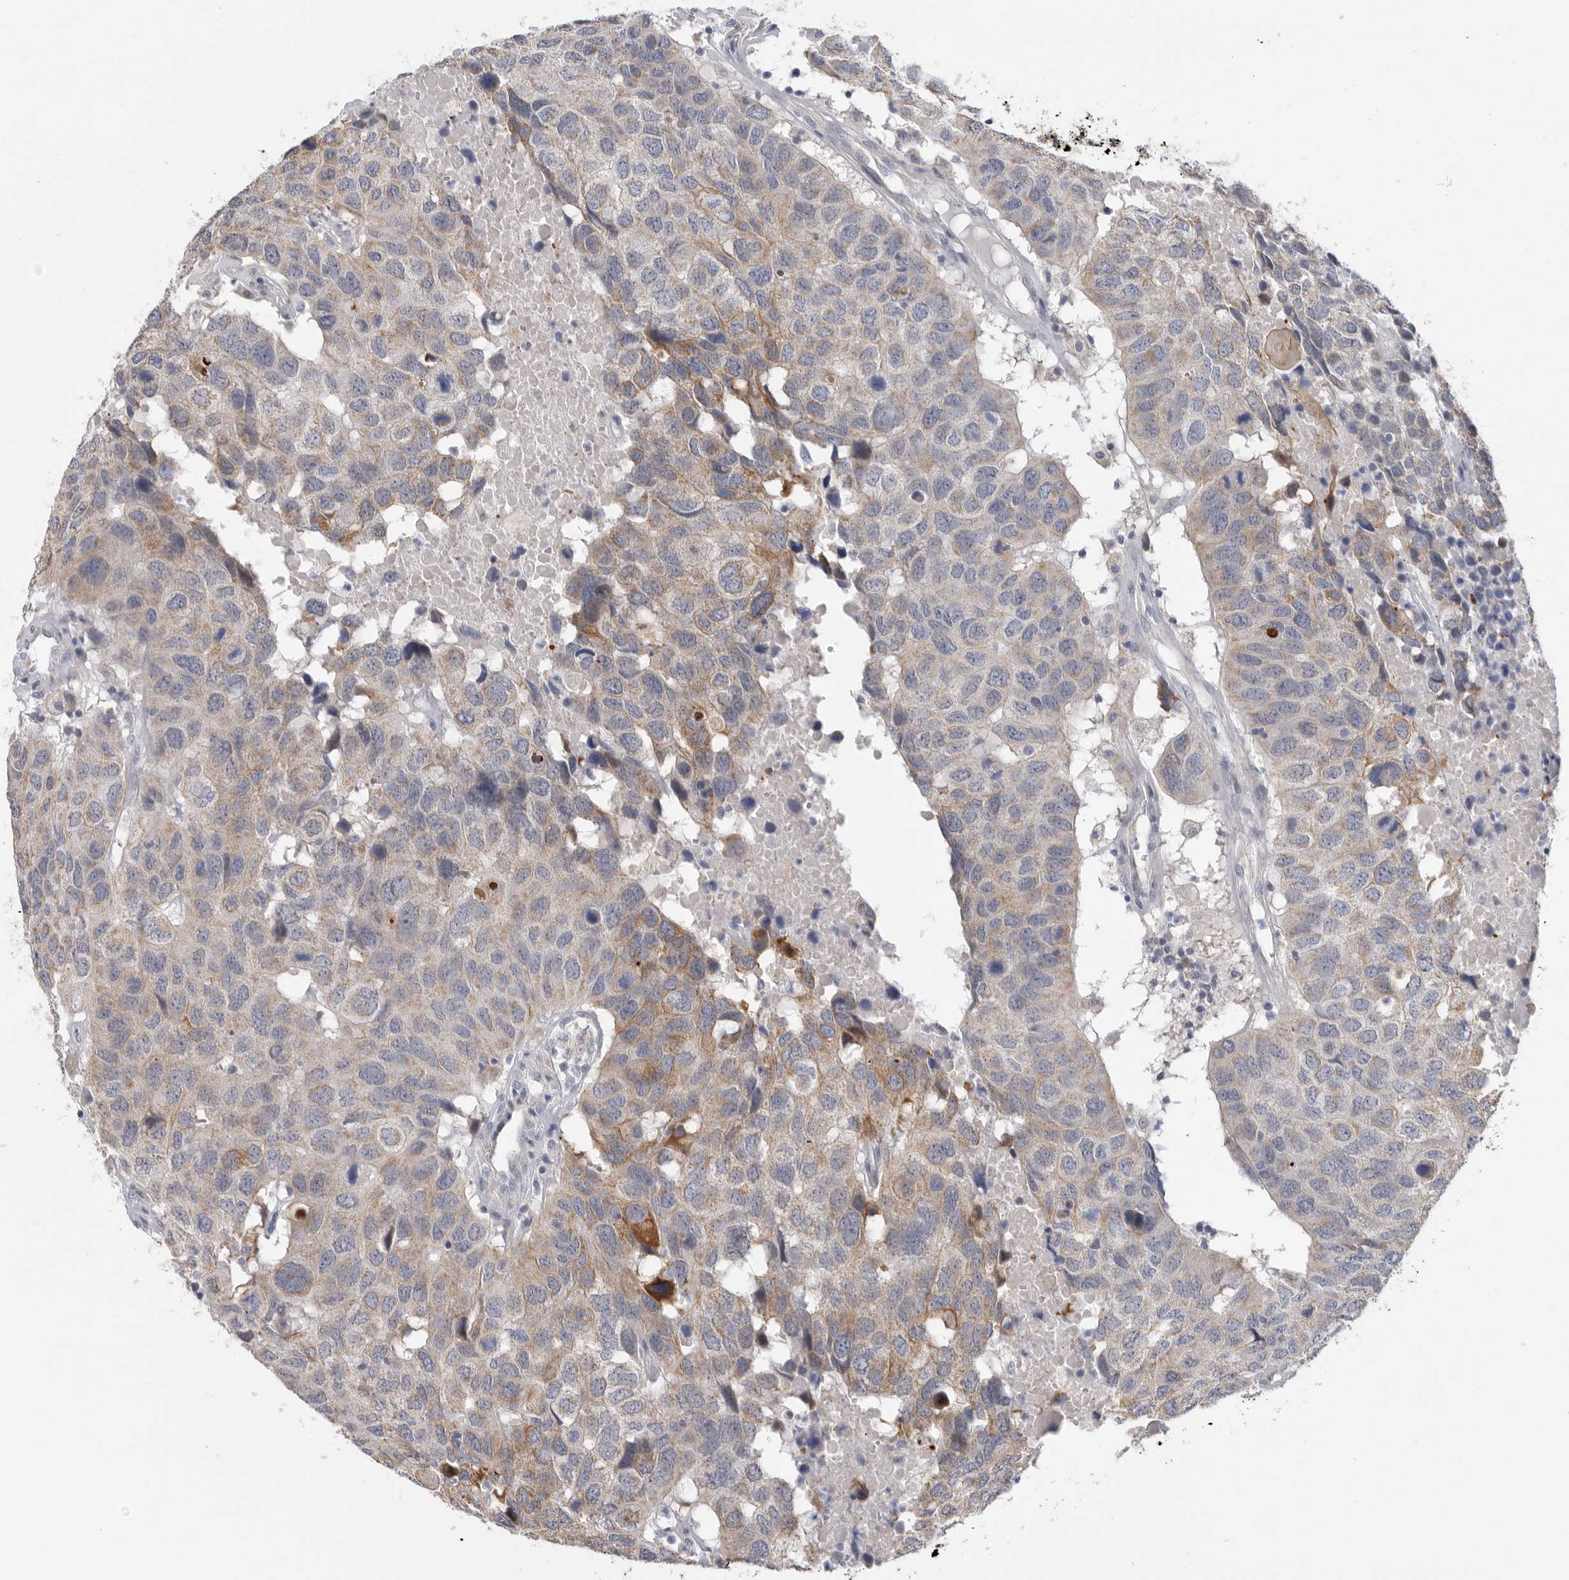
{"staining": {"intensity": "moderate", "quantity": "25%-75%", "location": "cytoplasmic/membranous"}, "tissue": "head and neck cancer", "cell_type": "Tumor cells", "image_type": "cancer", "snomed": [{"axis": "morphology", "description": "Squamous cell carcinoma, NOS"}, {"axis": "topography", "description": "Head-Neck"}], "caption": "Head and neck squamous cell carcinoma stained with immunohistochemistry (IHC) reveals moderate cytoplasmic/membranous expression in approximately 25%-75% of tumor cells. (DAB IHC, brown staining for protein, blue staining for nuclei).", "gene": "MTFR1L", "patient": {"sex": "male", "age": 66}}